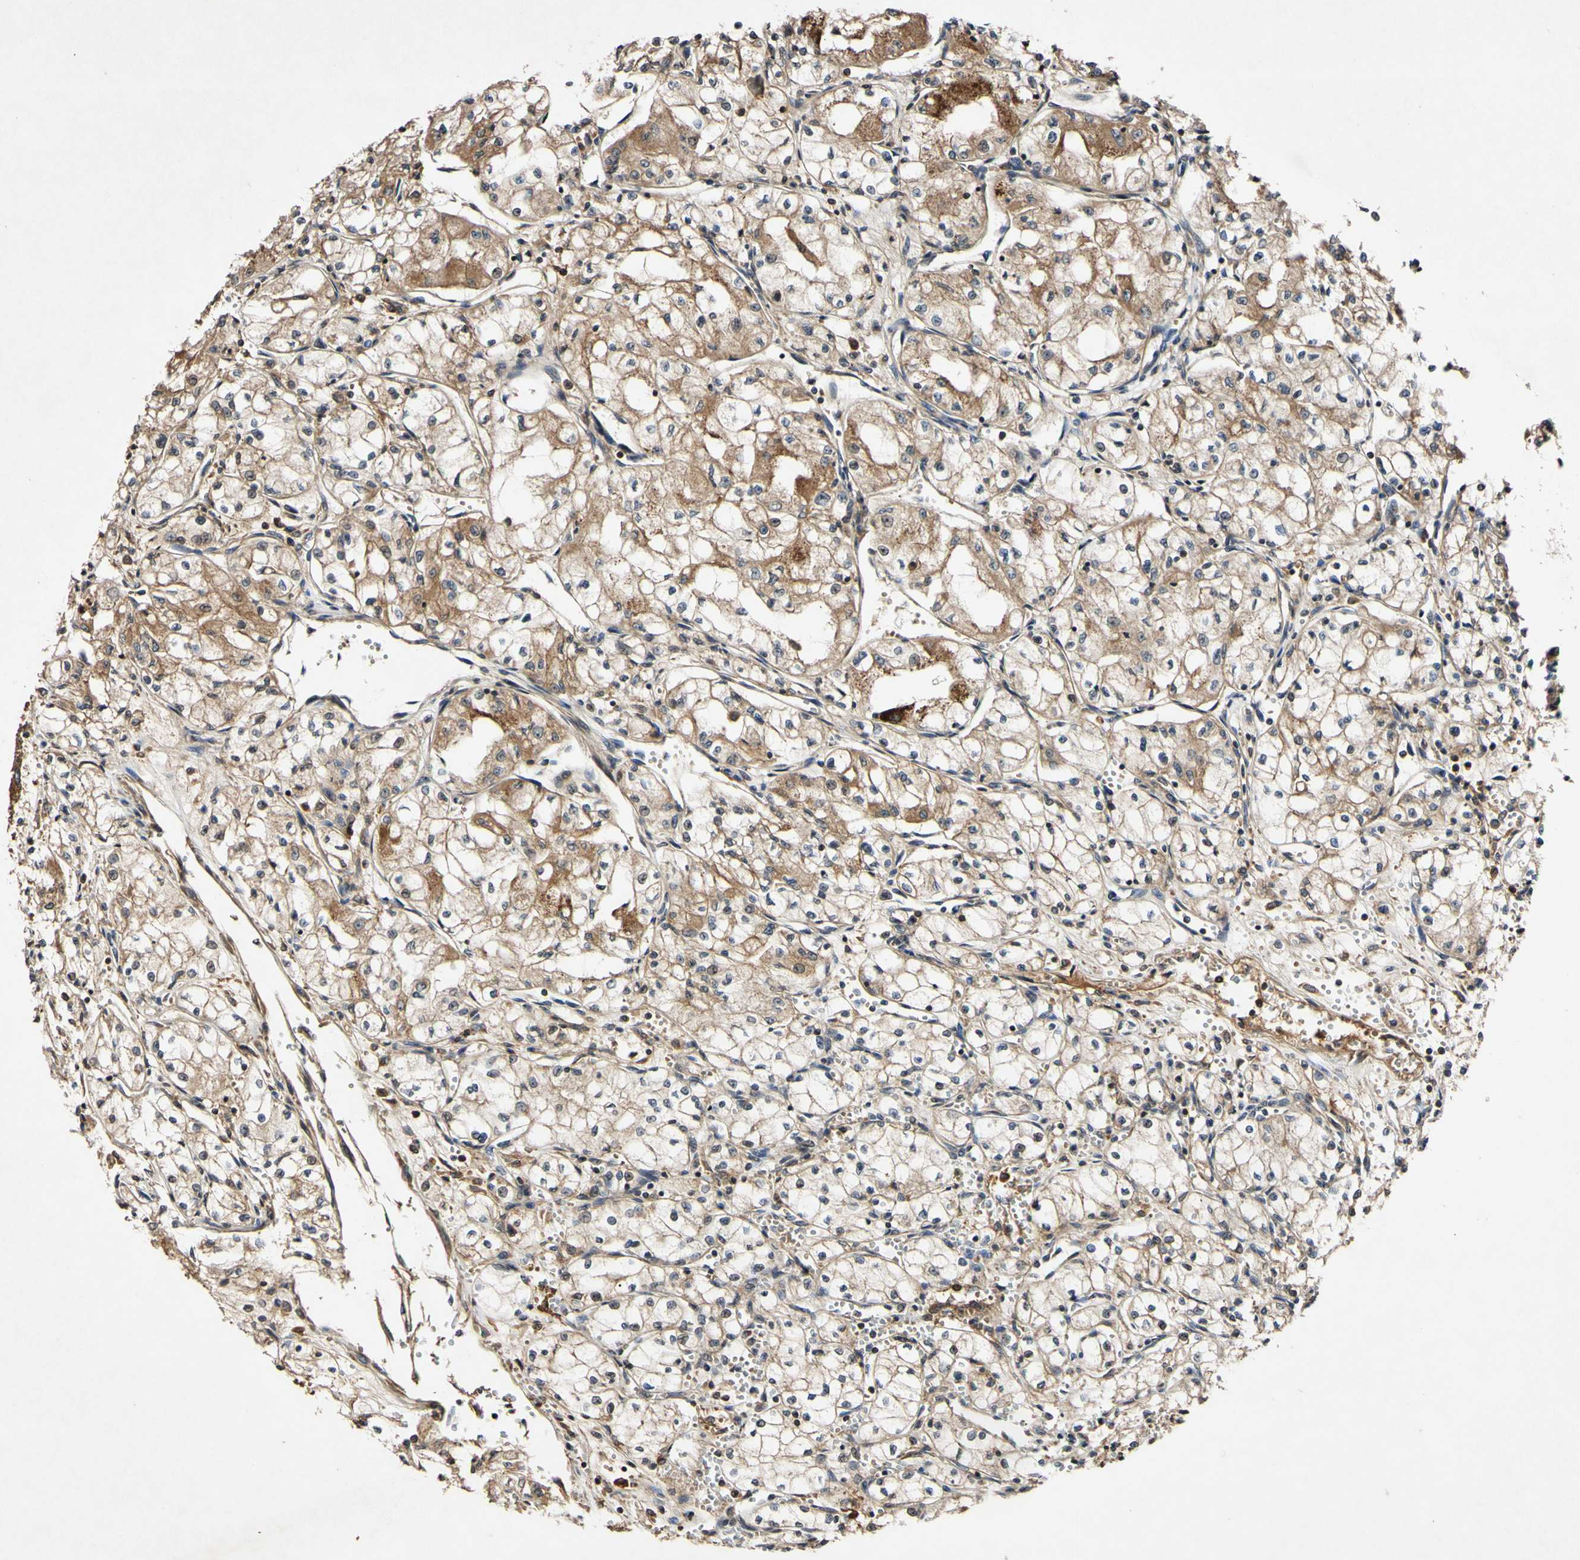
{"staining": {"intensity": "moderate", "quantity": "25%-75%", "location": "cytoplasmic/membranous"}, "tissue": "renal cancer", "cell_type": "Tumor cells", "image_type": "cancer", "snomed": [{"axis": "morphology", "description": "Normal tissue, NOS"}, {"axis": "morphology", "description": "Adenocarcinoma, NOS"}, {"axis": "topography", "description": "Kidney"}], "caption": "A brown stain labels moderate cytoplasmic/membranous staining of a protein in renal cancer (adenocarcinoma) tumor cells. (Brightfield microscopy of DAB IHC at high magnification).", "gene": "PLAT", "patient": {"sex": "male", "age": 59}}